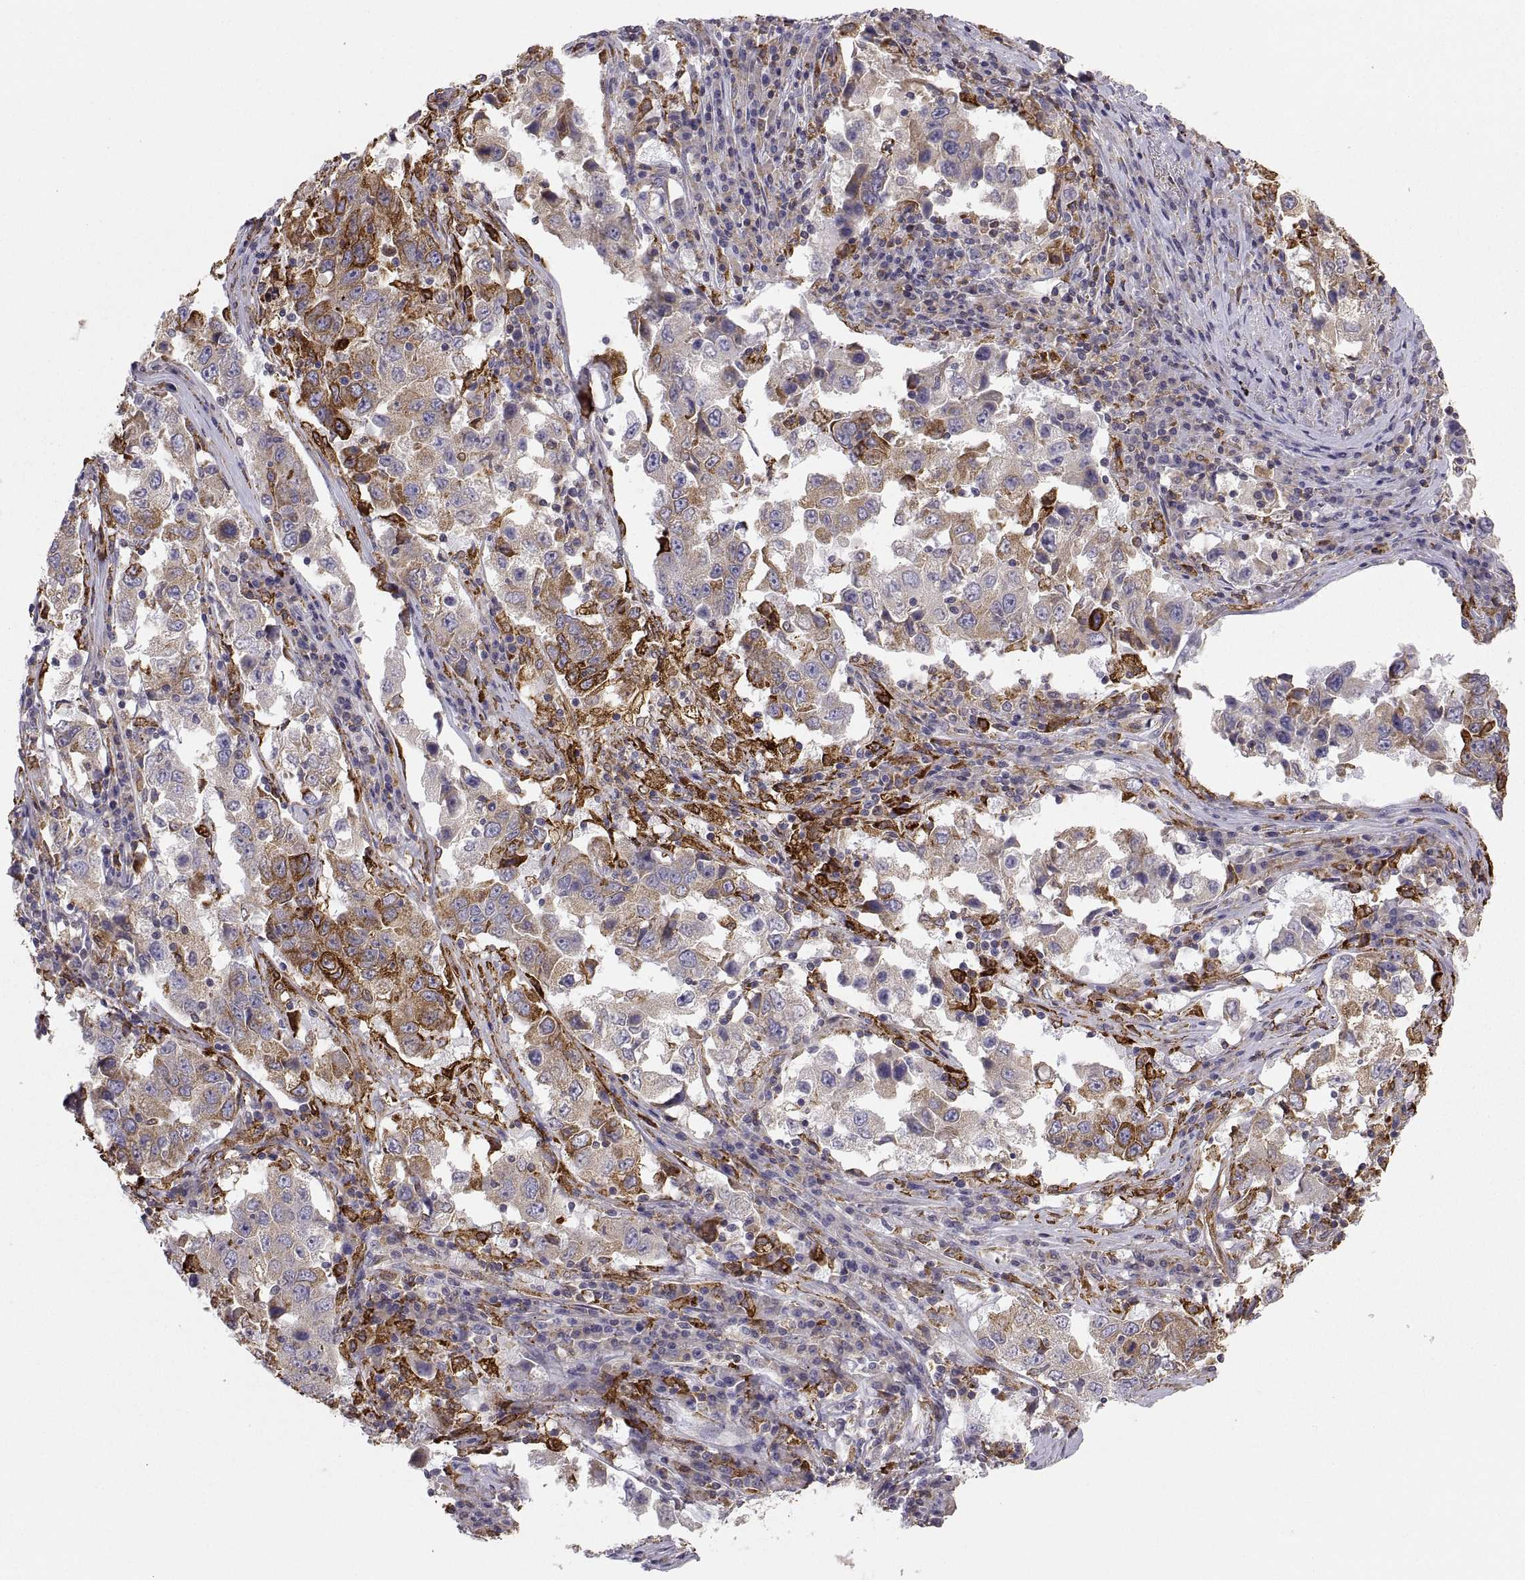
{"staining": {"intensity": "strong", "quantity": "<25%", "location": "cytoplasmic/membranous"}, "tissue": "lung cancer", "cell_type": "Tumor cells", "image_type": "cancer", "snomed": [{"axis": "morphology", "description": "Adenocarcinoma, NOS"}, {"axis": "topography", "description": "Lung"}], "caption": "The immunohistochemical stain shows strong cytoplasmic/membranous expression in tumor cells of adenocarcinoma (lung) tissue.", "gene": "ERO1A", "patient": {"sex": "male", "age": 73}}